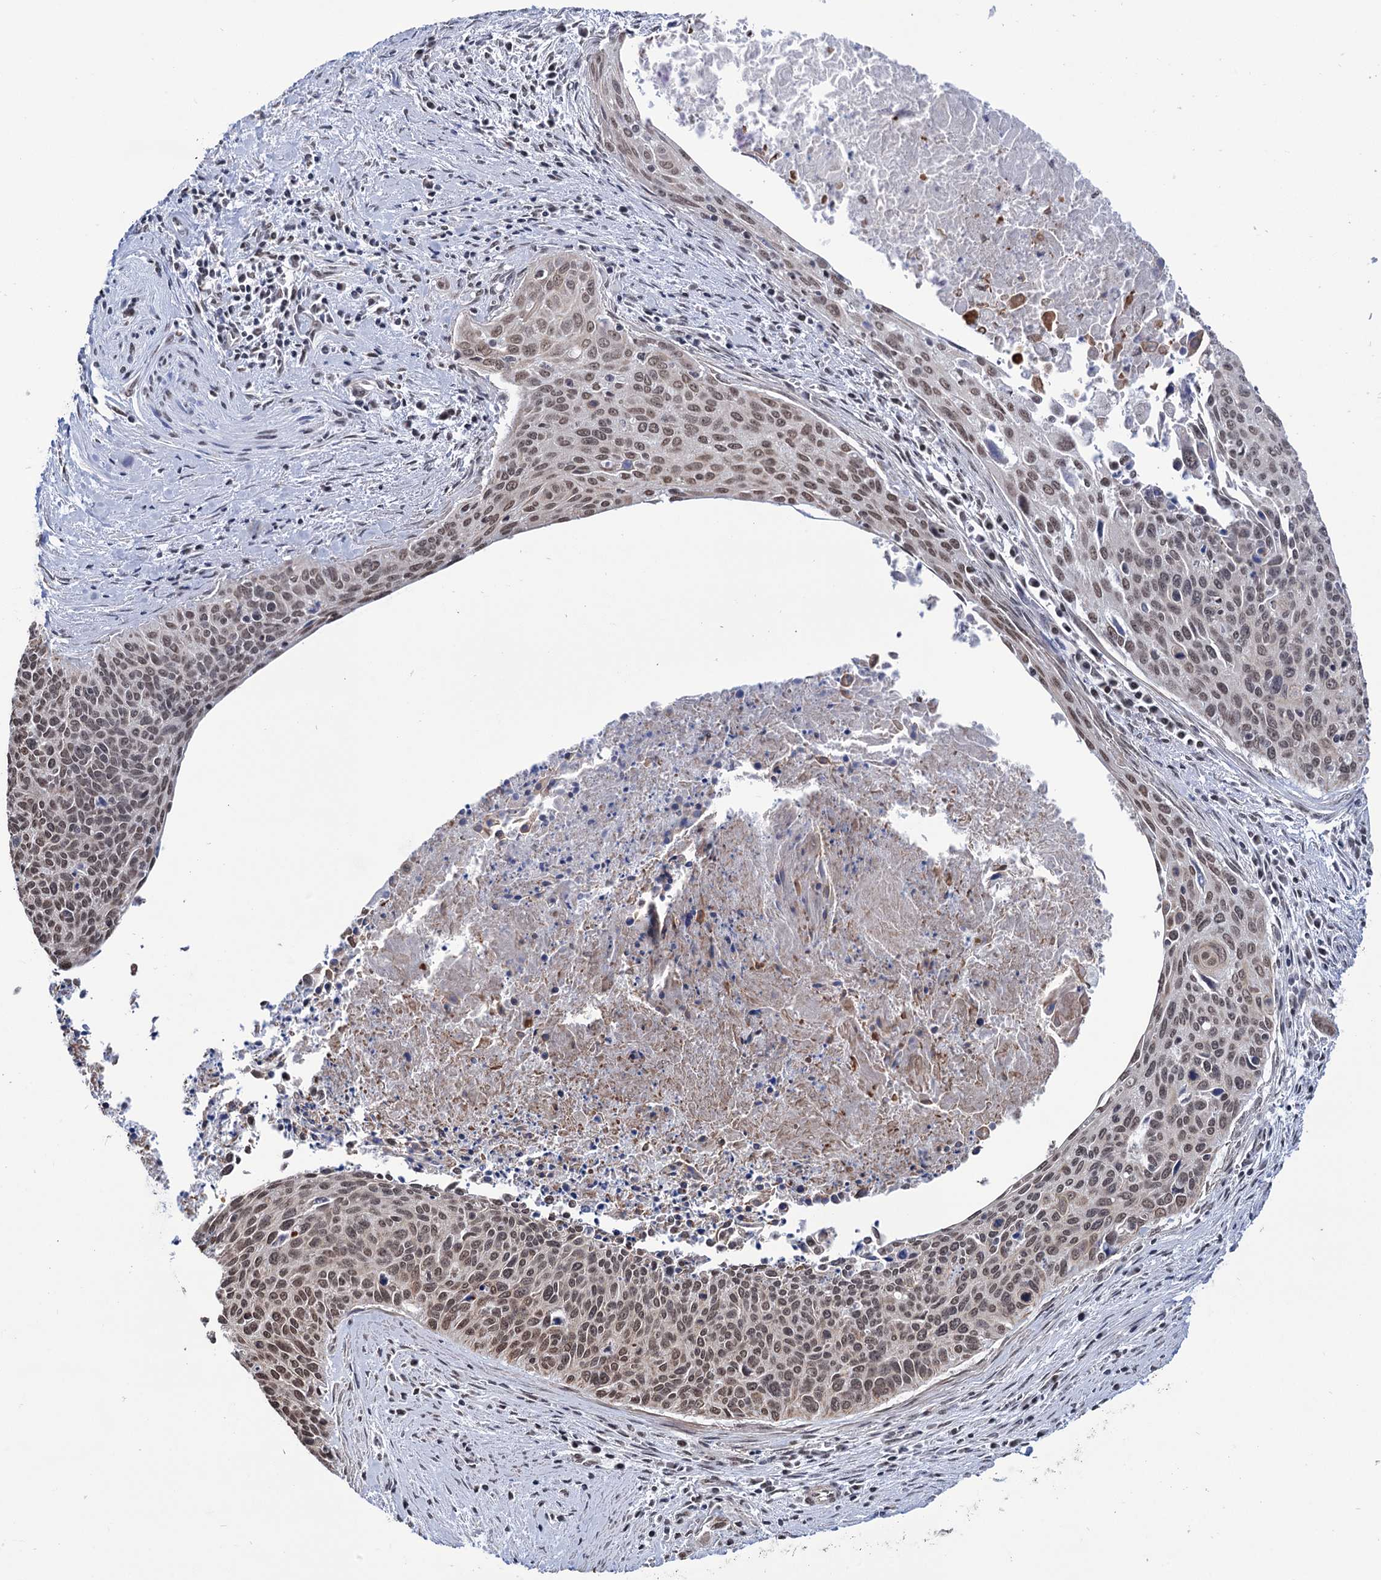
{"staining": {"intensity": "moderate", "quantity": ">75%", "location": "nuclear"}, "tissue": "cervical cancer", "cell_type": "Tumor cells", "image_type": "cancer", "snomed": [{"axis": "morphology", "description": "Squamous cell carcinoma, NOS"}, {"axis": "topography", "description": "Cervix"}], "caption": "Immunohistochemical staining of squamous cell carcinoma (cervical) exhibits moderate nuclear protein staining in about >75% of tumor cells.", "gene": "ABHD10", "patient": {"sex": "female", "age": 55}}